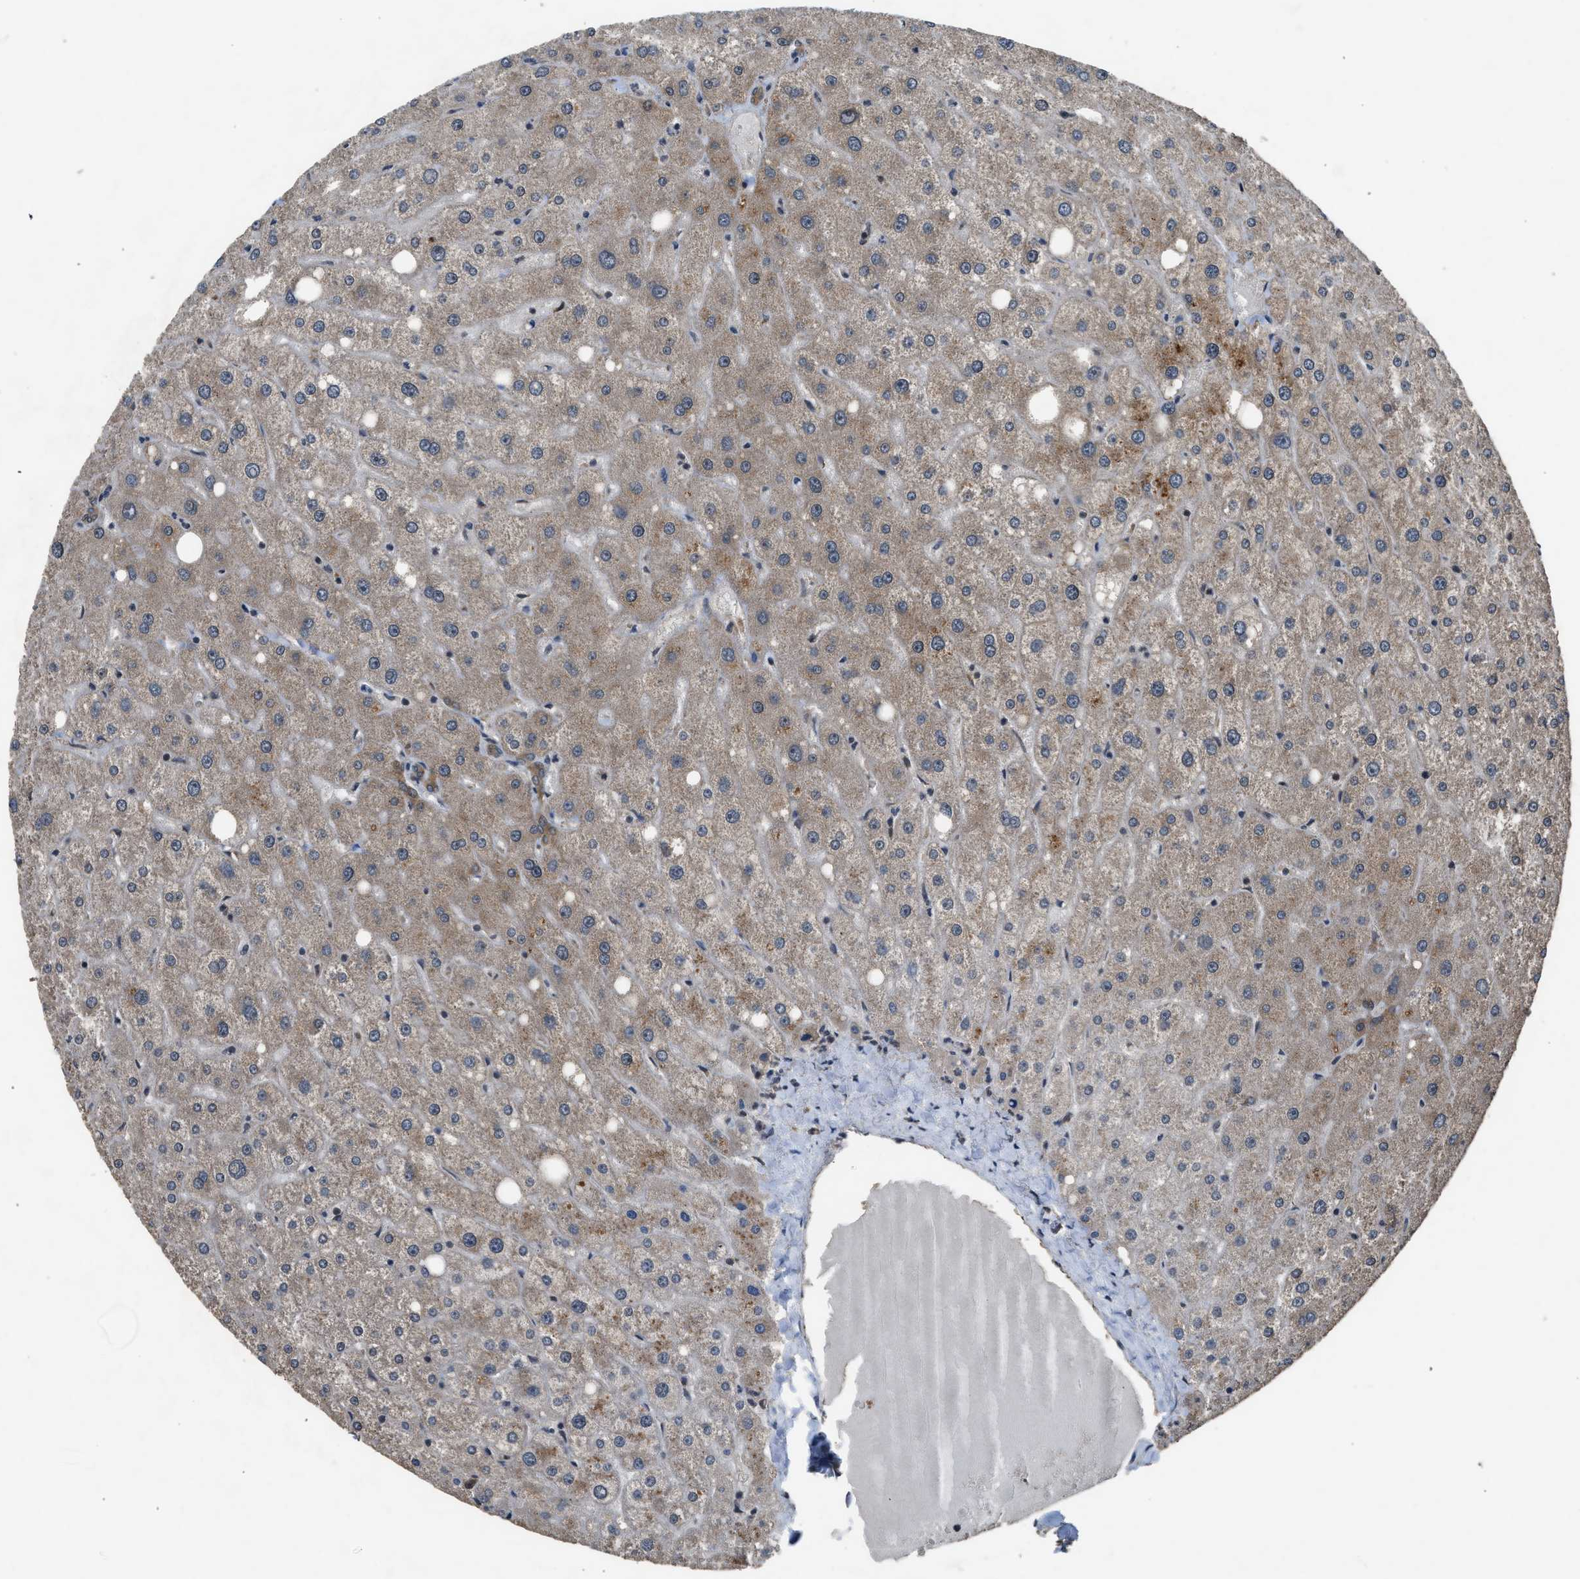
{"staining": {"intensity": "weak", "quantity": ">75%", "location": "cytoplasmic/membranous"}, "tissue": "liver", "cell_type": "Cholangiocytes", "image_type": "normal", "snomed": [{"axis": "morphology", "description": "Normal tissue, NOS"}, {"axis": "topography", "description": "Liver"}], "caption": "There is low levels of weak cytoplasmic/membranous positivity in cholangiocytes of unremarkable liver, as demonstrated by immunohistochemical staining (brown color).", "gene": "TXNL1", "patient": {"sex": "male", "age": 73}}